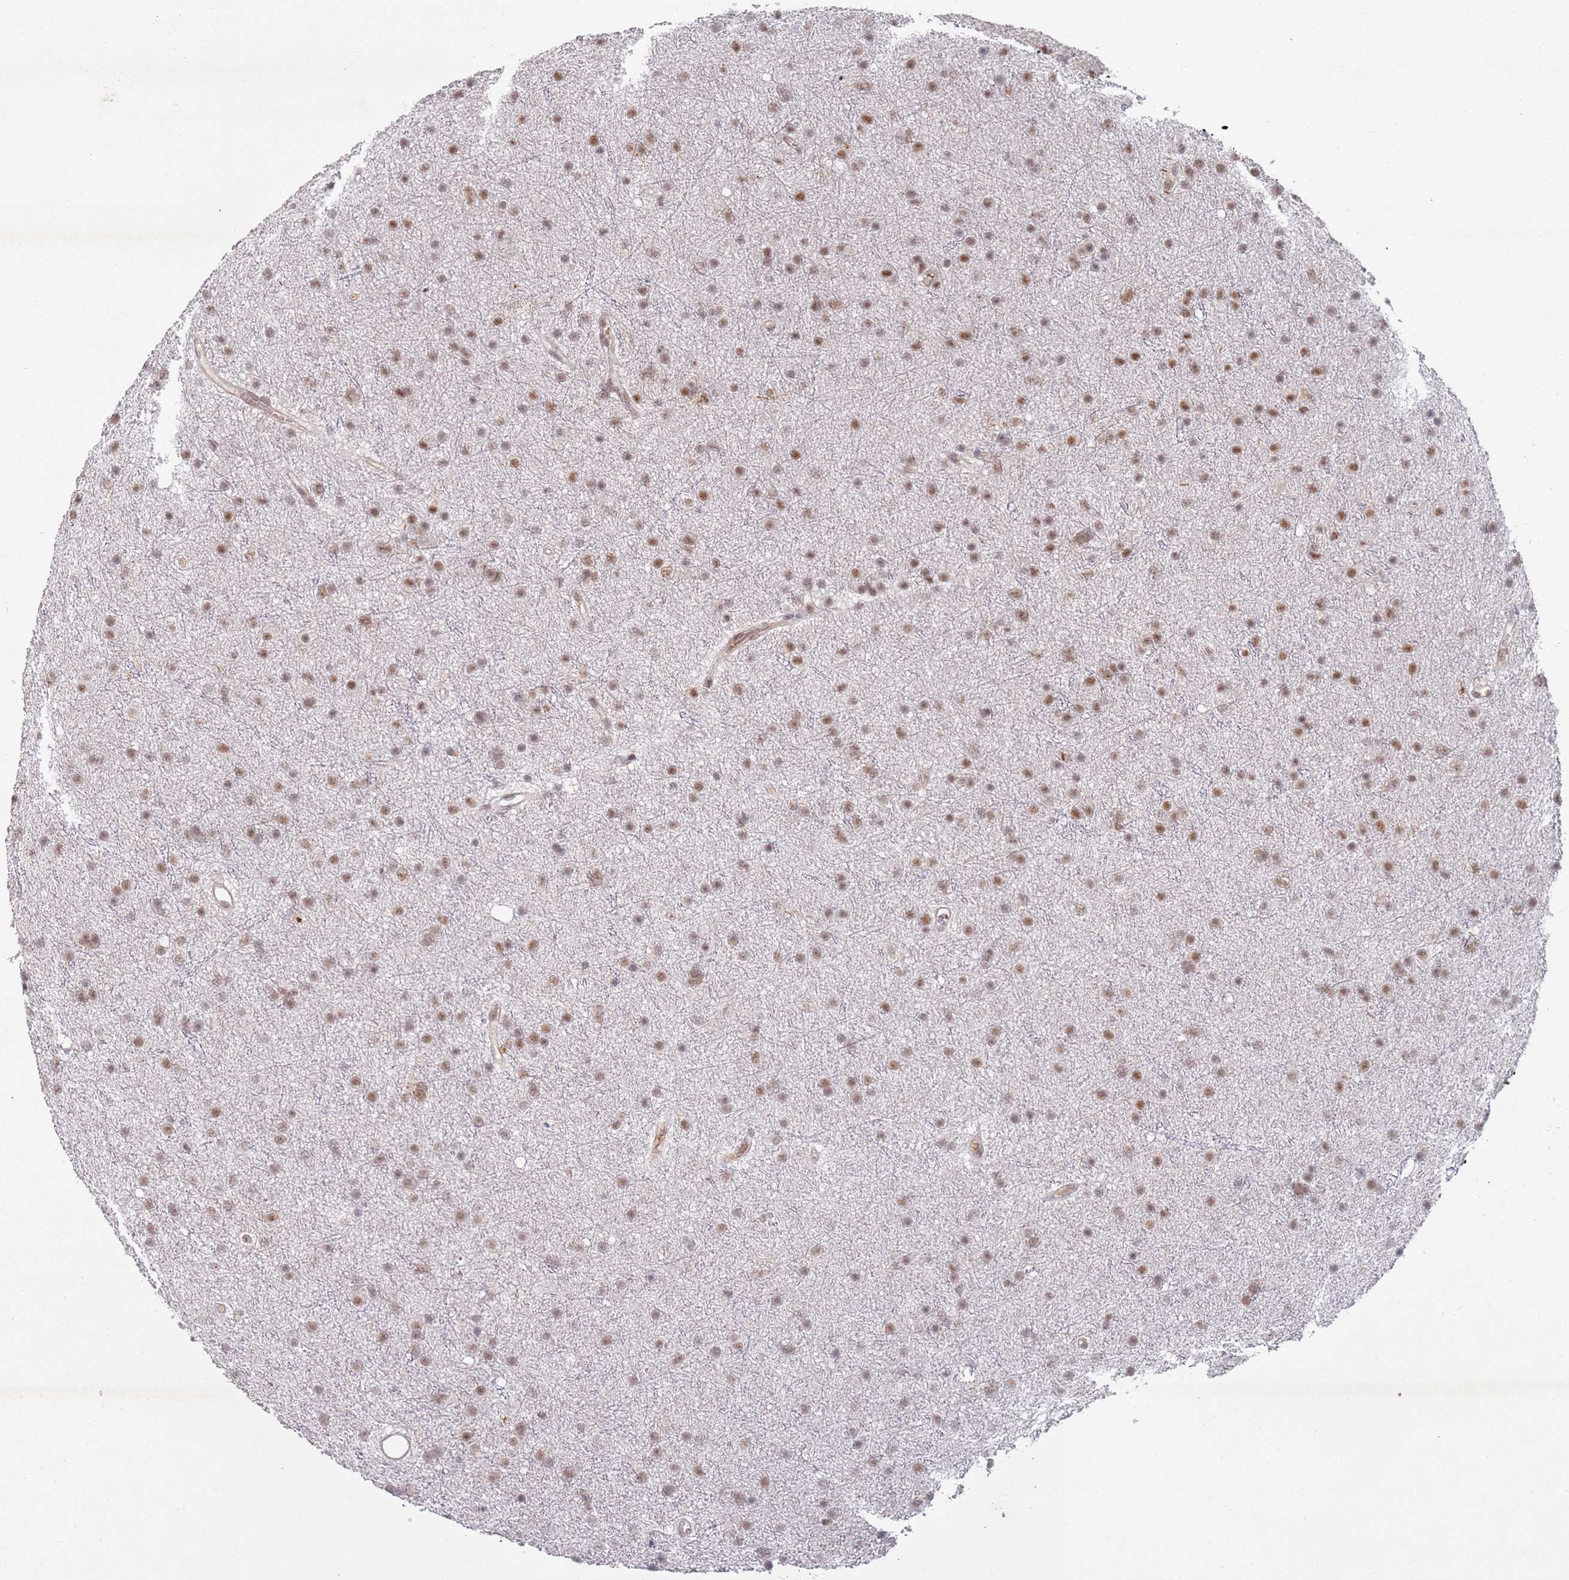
{"staining": {"intensity": "moderate", "quantity": ">75%", "location": "nuclear"}, "tissue": "glioma", "cell_type": "Tumor cells", "image_type": "cancer", "snomed": [{"axis": "morphology", "description": "Glioma, malignant, Low grade"}, {"axis": "topography", "description": "Cerebral cortex"}], "caption": "A high-resolution micrograph shows immunohistochemistry staining of glioma, which displays moderate nuclear staining in about >75% of tumor cells.", "gene": "ATF6B", "patient": {"sex": "female", "age": 39}}